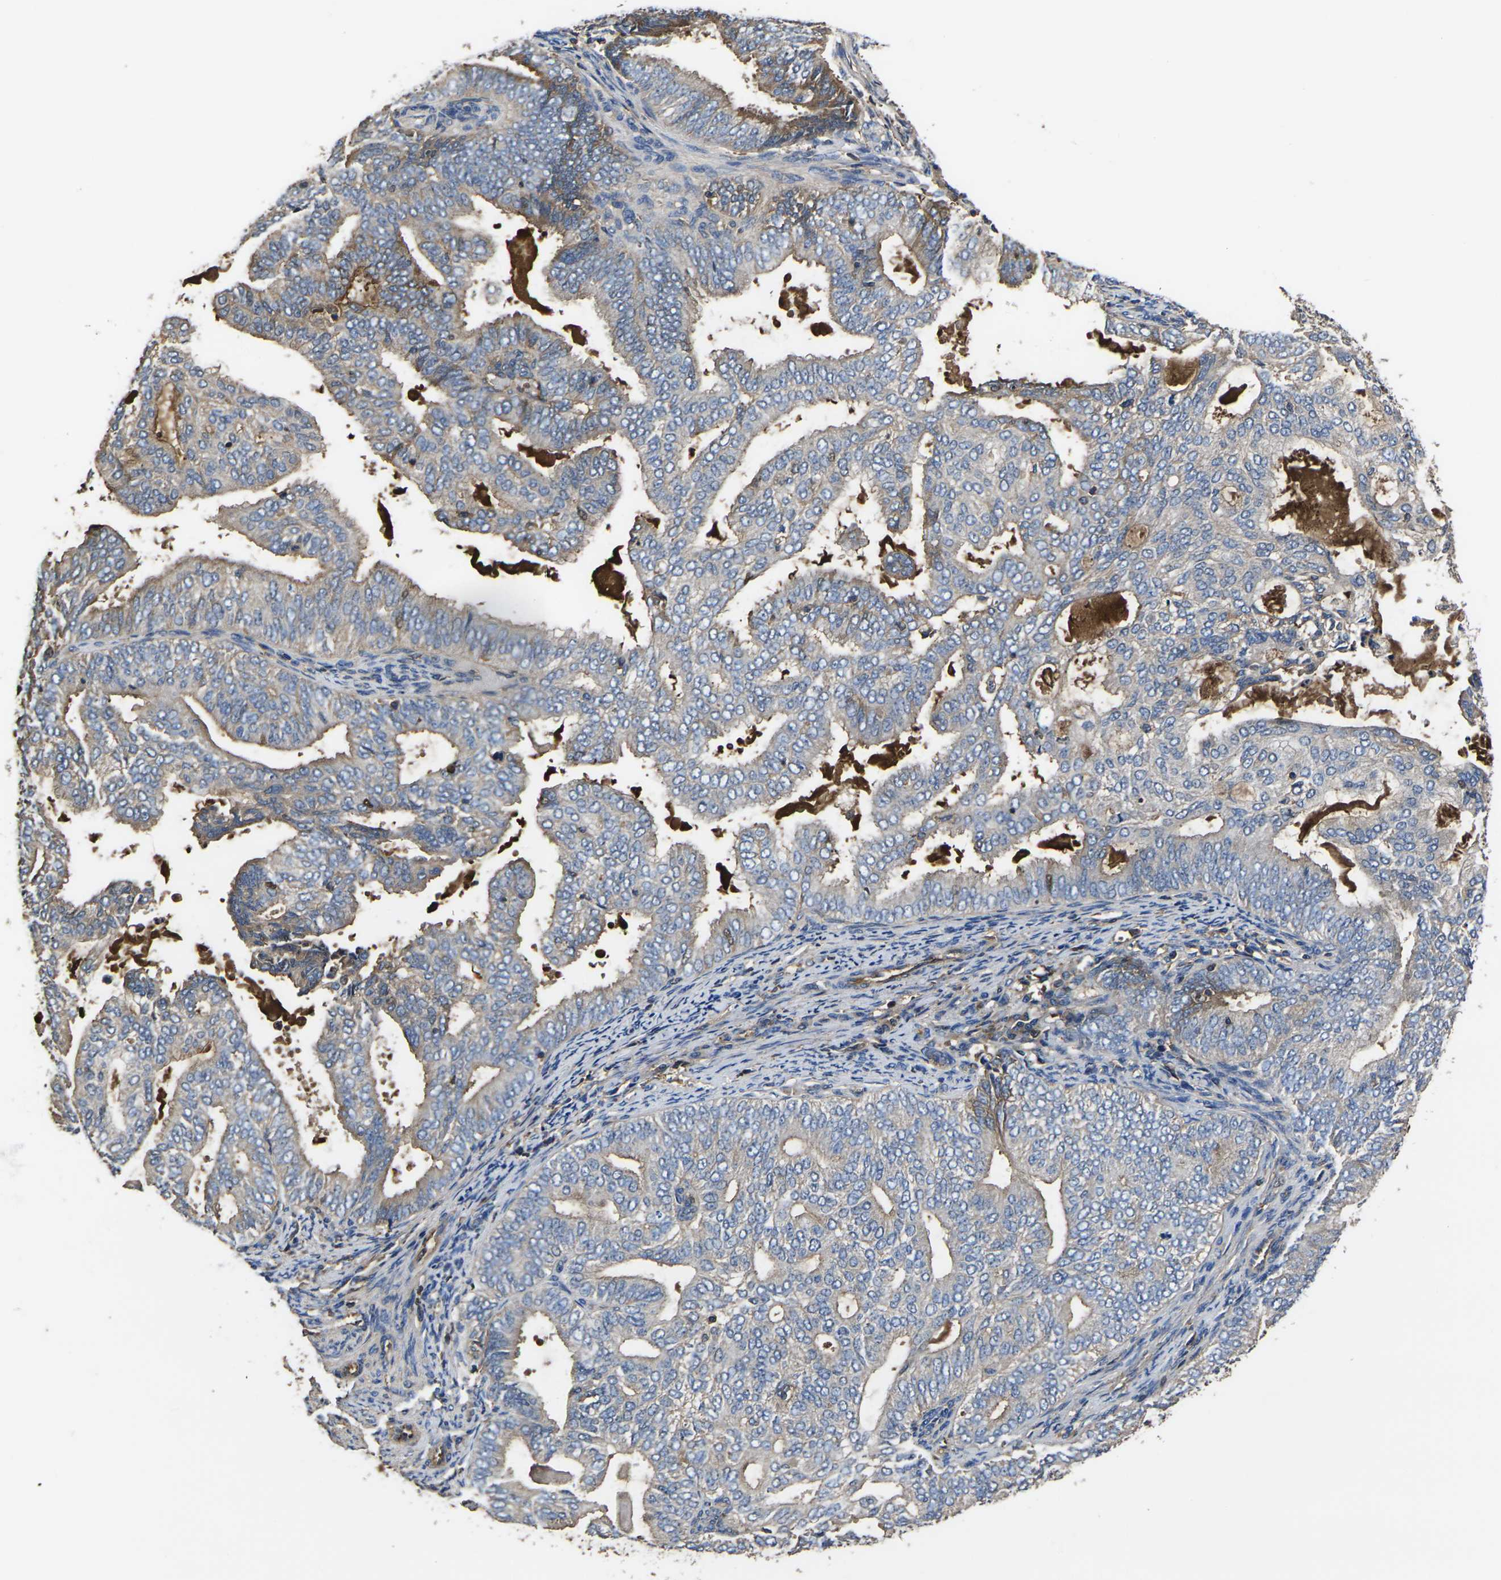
{"staining": {"intensity": "moderate", "quantity": "25%-75%", "location": "cytoplasmic/membranous"}, "tissue": "endometrial cancer", "cell_type": "Tumor cells", "image_type": "cancer", "snomed": [{"axis": "morphology", "description": "Adenocarcinoma, NOS"}, {"axis": "topography", "description": "Endometrium"}], "caption": "Immunohistochemical staining of endometrial cancer (adenocarcinoma) demonstrates medium levels of moderate cytoplasmic/membranous expression in approximately 25%-75% of tumor cells. The protein is shown in brown color, while the nuclei are stained blue.", "gene": "HSPG2", "patient": {"sex": "female", "age": 58}}